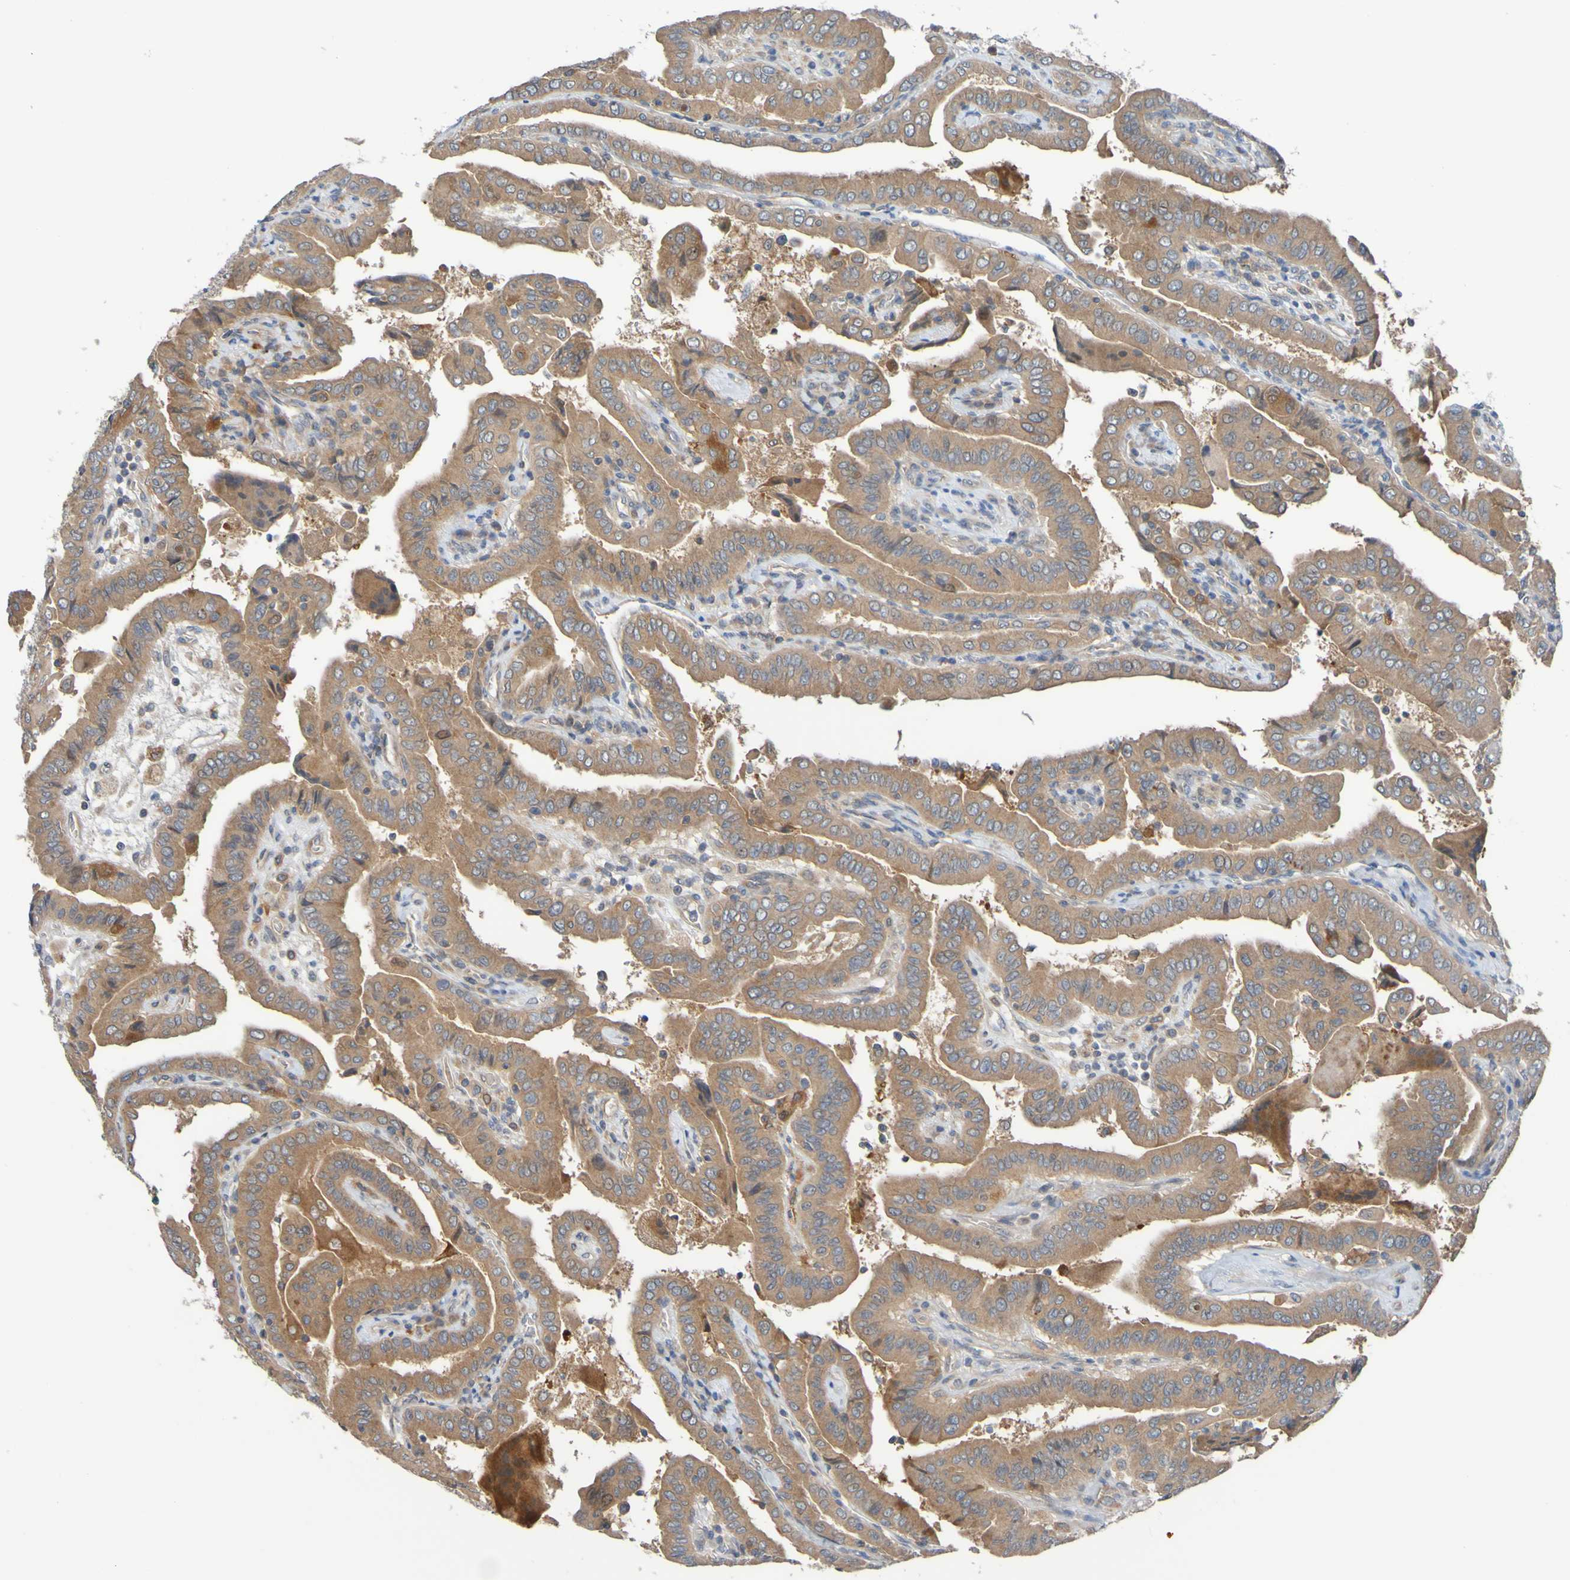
{"staining": {"intensity": "moderate", "quantity": ">75%", "location": "cytoplasmic/membranous"}, "tissue": "thyroid cancer", "cell_type": "Tumor cells", "image_type": "cancer", "snomed": [{"axis": "morphology", "description": "Papillary adenocarcinoma, NOS"}, {"axis": "topography", "description": "Thyroid gland"}], "caption": "Human papillary adenocarcinoma (thyroid) stained with a brown dye demonstrates moderate cytoplasmic/membranous positive expression in approximately >75% of tumor cells.", "gene": "SDK1", "patient": {"sex": "male", "age": 33}}